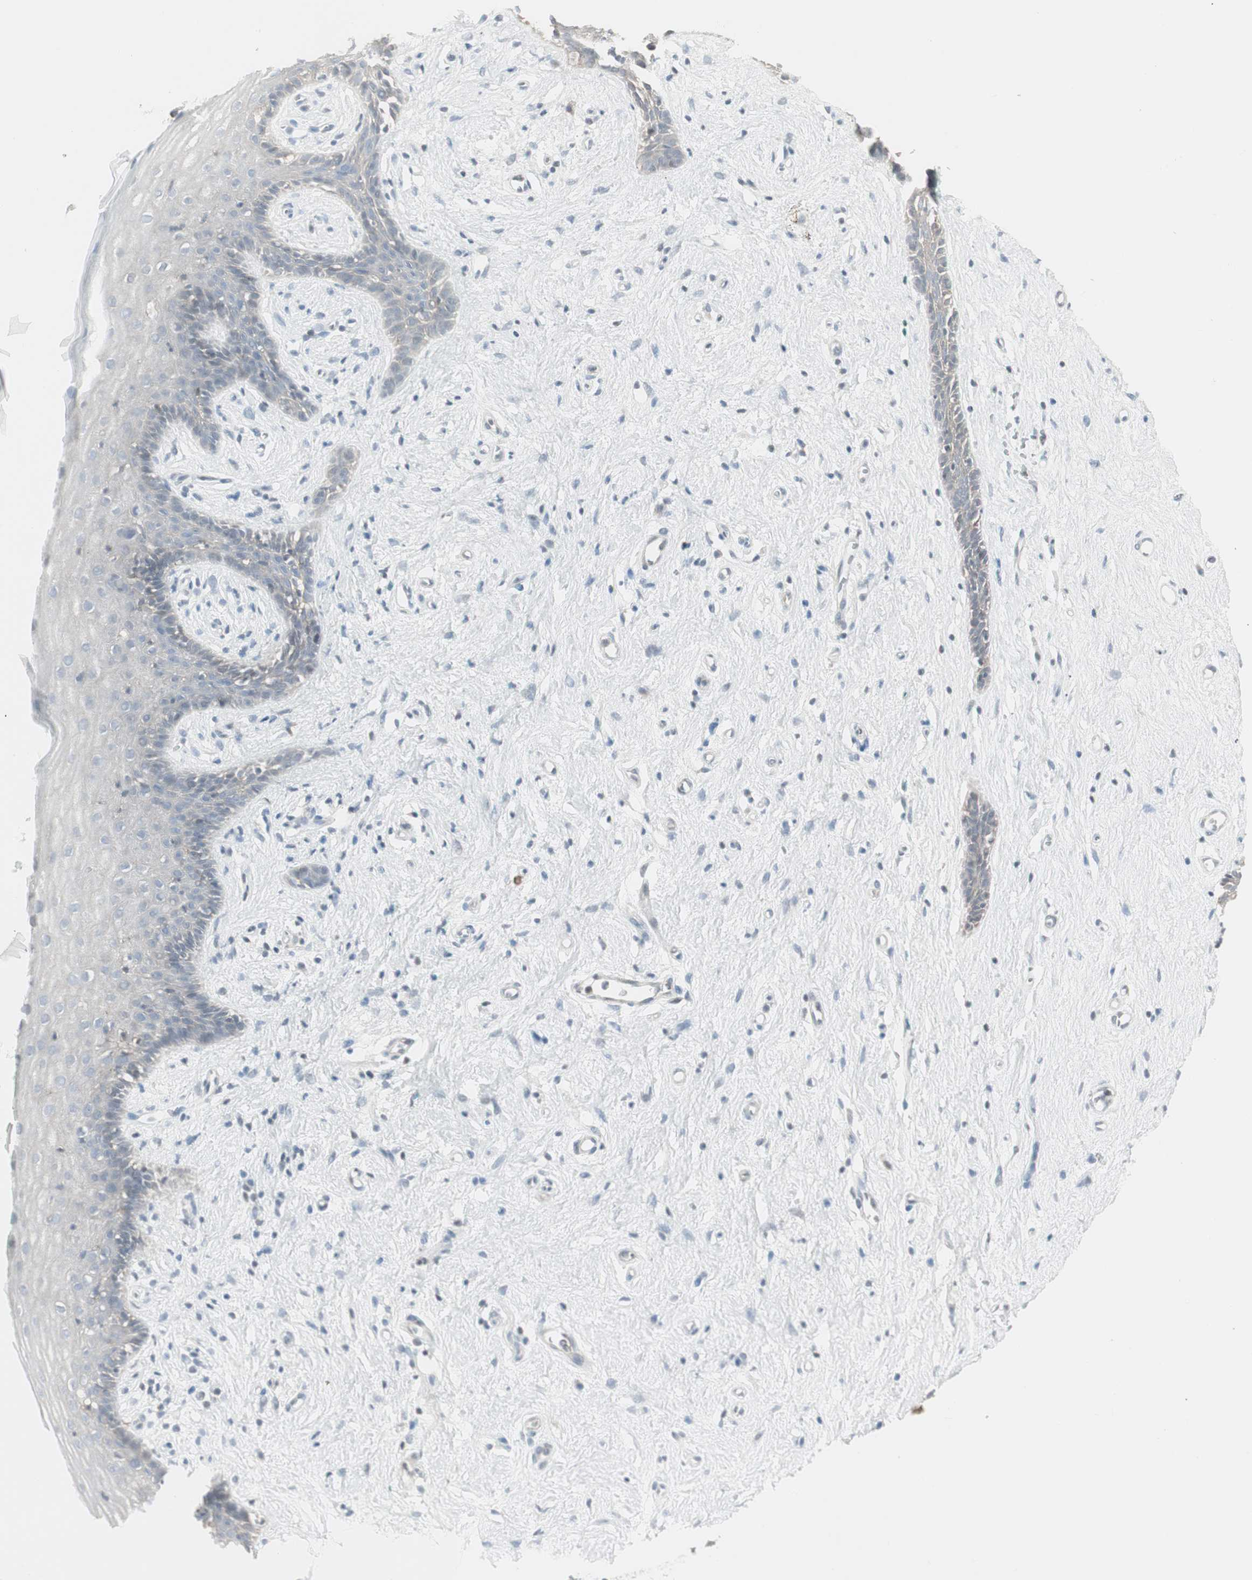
{"staining": {"intensity": "negative", "quantity": "none", "location": "none"}, "tissue": "vagina", "cell_type": "Squamous epithelial cells", "image_type": "normal", "snomed": [{"axis": "morphology", "description": "Normal tissue, NOS"}, {"axis": "topography", "description": "Vagina"}], "caption": "Squamous epithelial cells show no significant protein expression in normal vagina. (DAB IHC, high magnification).", "gene": "MAP4K4", "patient": {"sex": "female", "age": 44}}